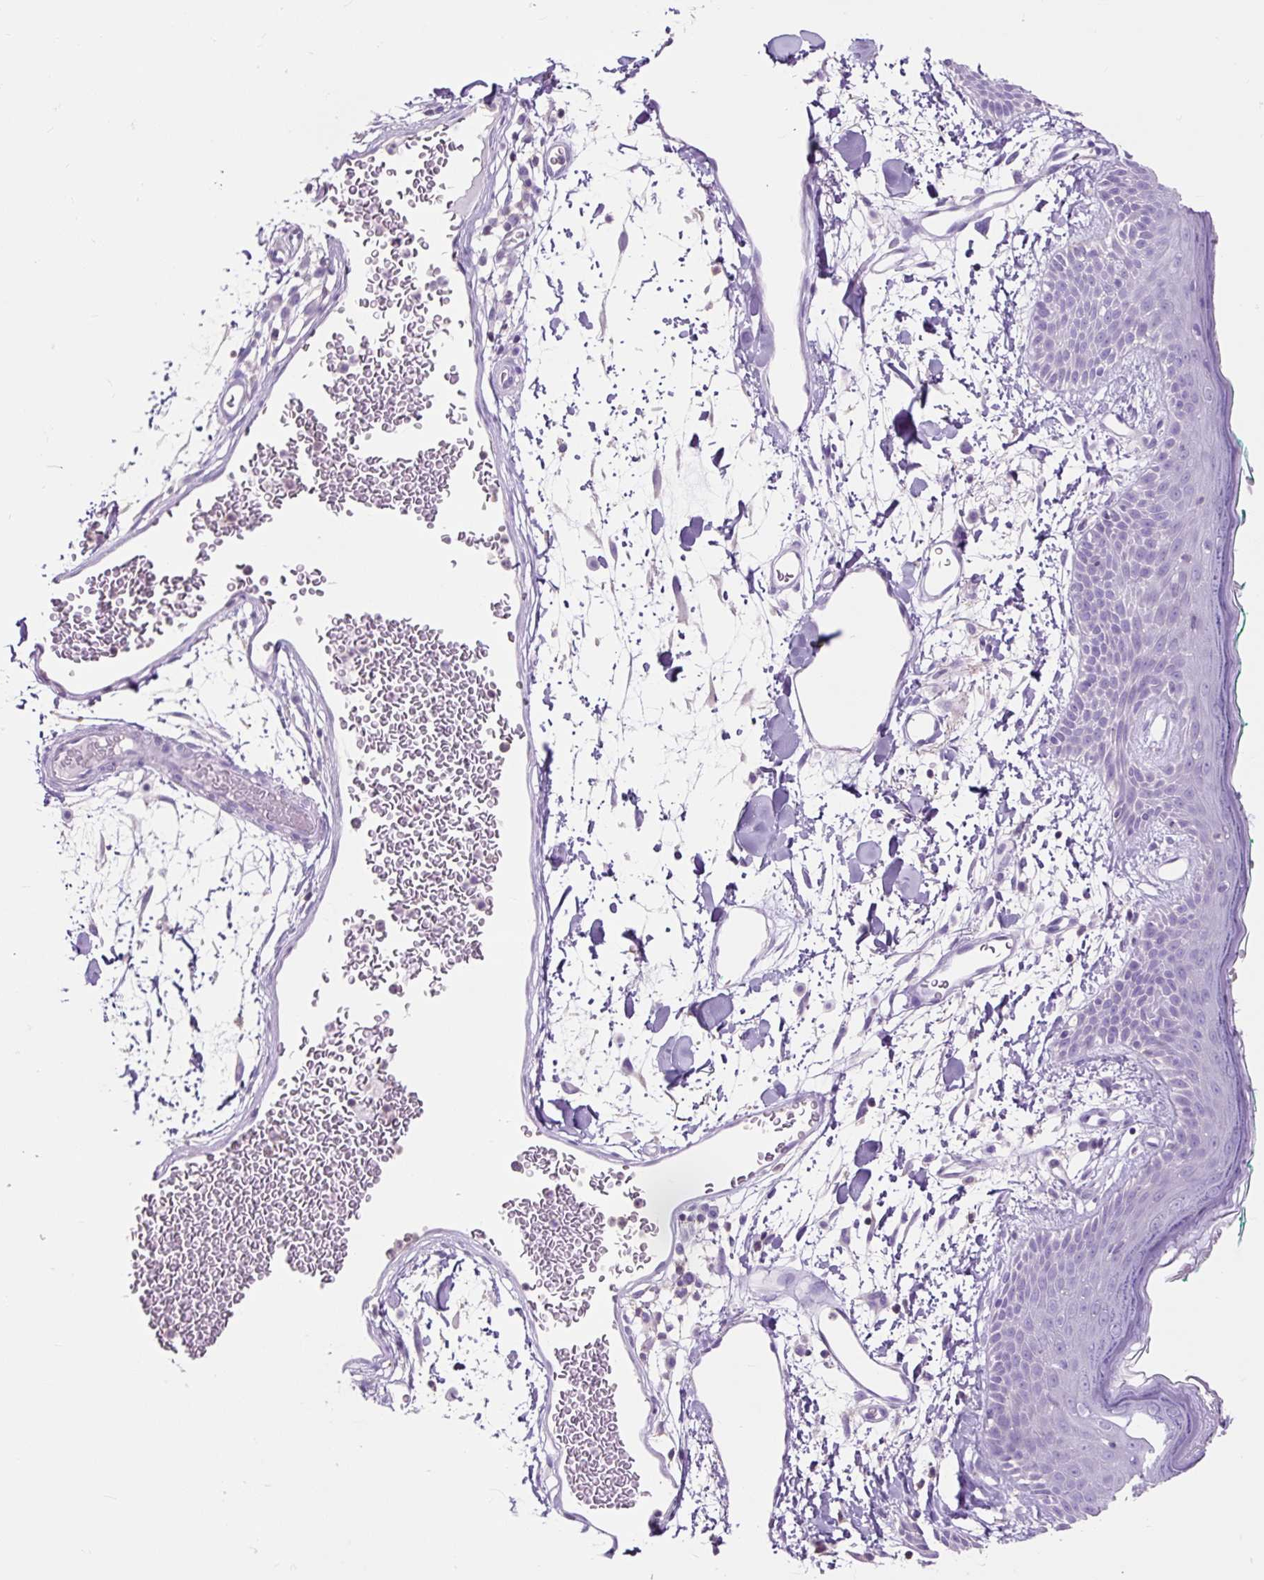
{"staining": {"intensity": "negative", "quantity": "none", "location": "none"}, "tissue": "skin", "cell_type": "Fibroblasts", "image_type": "normal", "snomed": [{"axis": "morphology", "description": "Normal tissue, NOS"}, {"axis": "topography", "description": "Skin"}], "caption": "This is a photomicrograph of immunohistochemistry staining of benign skin, which shows no positivity in fibroblasts.", "gene": "OR10A7", "patient": {"sex": "male", "age": 79}}